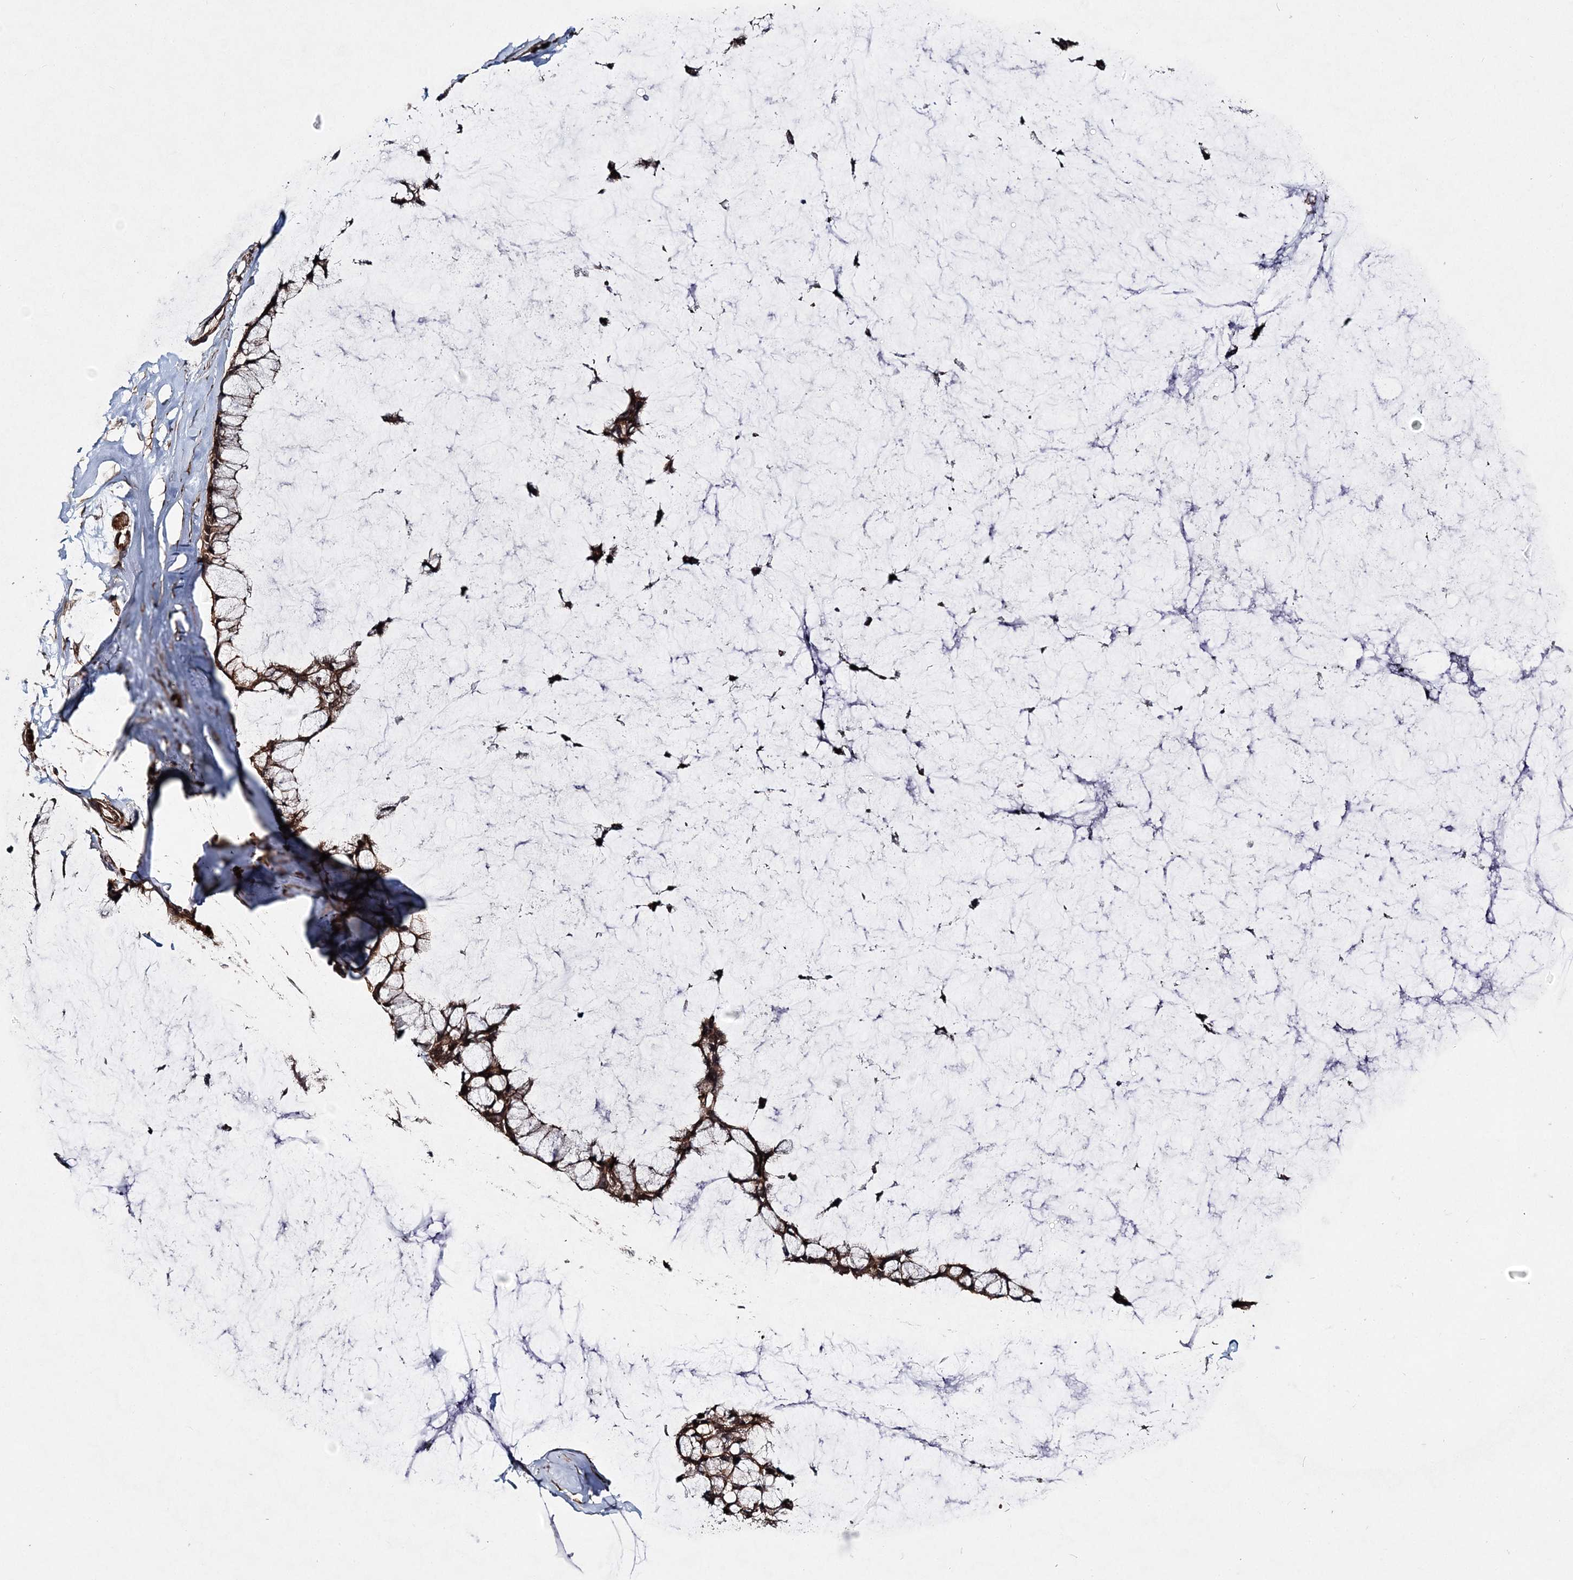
{"staining": {"intensity": "strong", "quantity": ">75%", "location": "cytoplasmic/membranous"}, "tissue": "ovarian cancer", "cell_type": "Tumor cells", "image_type": "cancer", "snomed": [{"axis": "morphology", "description": "Cystadenocarcinoma, mucinous, NOS"}, {"axis": "topography", "description": "Ovary"}], "caption": "About >75% of tumor cells in human mucinous cystadenocarcinoma (ovarian) exhibit strong cytoplasmic/membranous protein expression as visualized by brown immunohistochemical staining.", "gene": "HYCC2", "patient": {"sex": "female", "age": 39}}